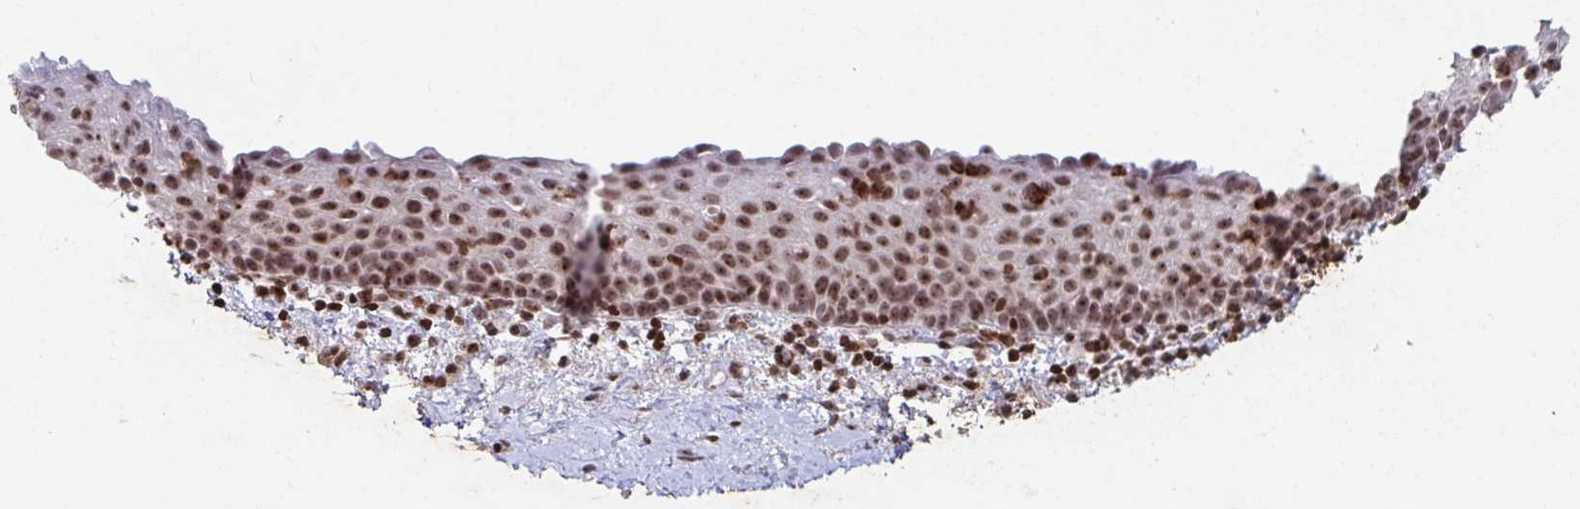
{"staining": {"intensity": "strong", "quantity": "25%-75%", "location": "nuclear"}, "tissue": "vagina", "cell_type": "Squamous epithelial cells", "image_type": "normal", "snomed": [{"axis": "morphology", "description": "Normal tissue, NOS"}, {"axis": "topography", "description": "Vagina"}], "caption": "A brown stain labels strong nuclear expression of a protein in squamous epithelial cells of benign human vagina.", "gene": "C19orf53", "patient": {"sex": "female", "age": 61}}